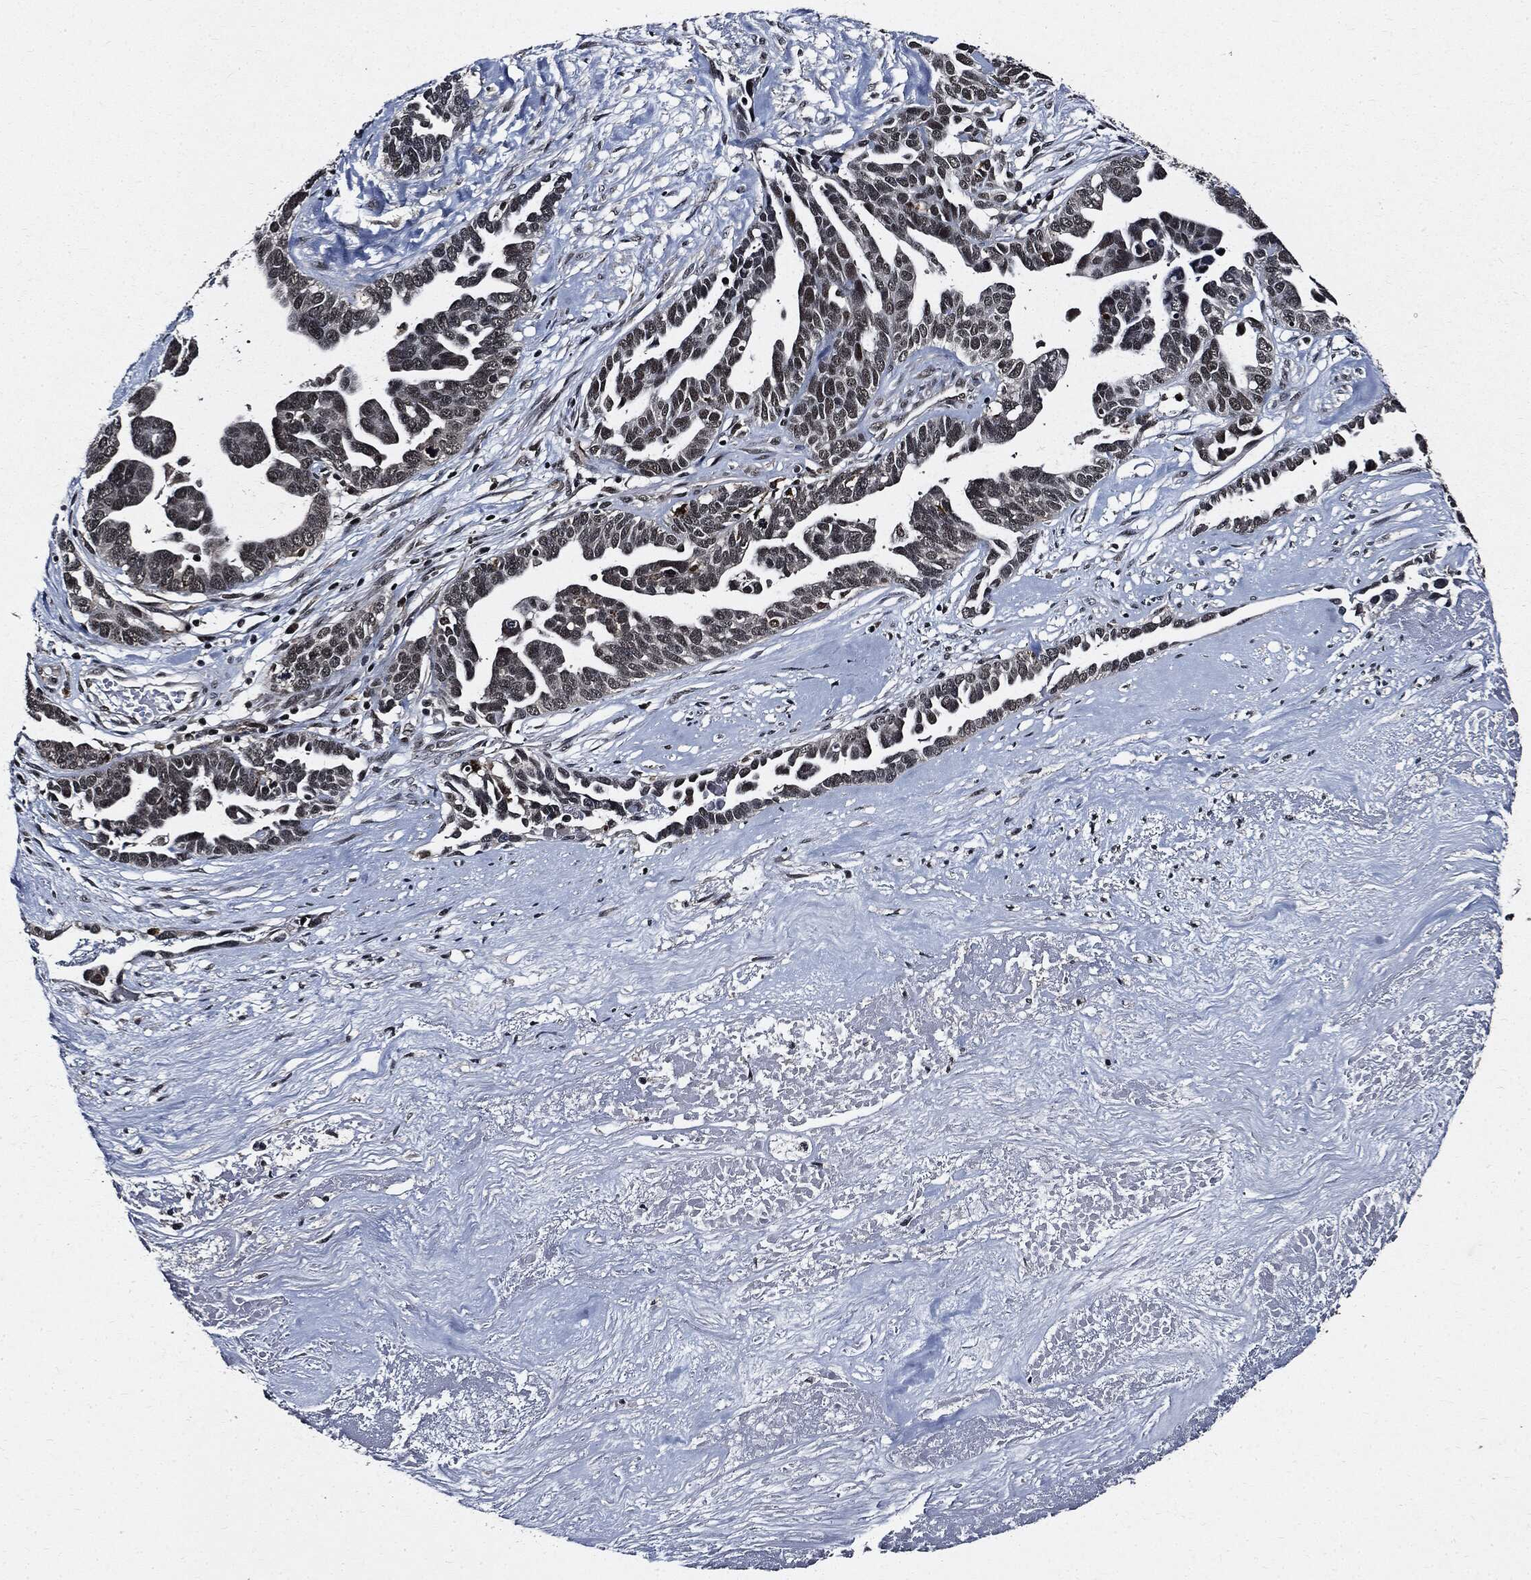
{"staining": {"intensity": "negative", "quantity": "none", "location": "none"}, "tissue": "ovarian cancer", "cell_type": "Tumor cells", "image_type": "cancer", "snomed": [{"axis": "morphology", "description": "Cystadenocarcinoma, serous, NOS"}, {"axis": "topography", "description": "Ovary"}], "caption": "IHC of human ovarian cancer reveals no positivity in tumor cells. (IHC, brightfield microscopy, high magnification).", "gene": "SUGT1", "patient": {"sex": "female", "age": 54}}